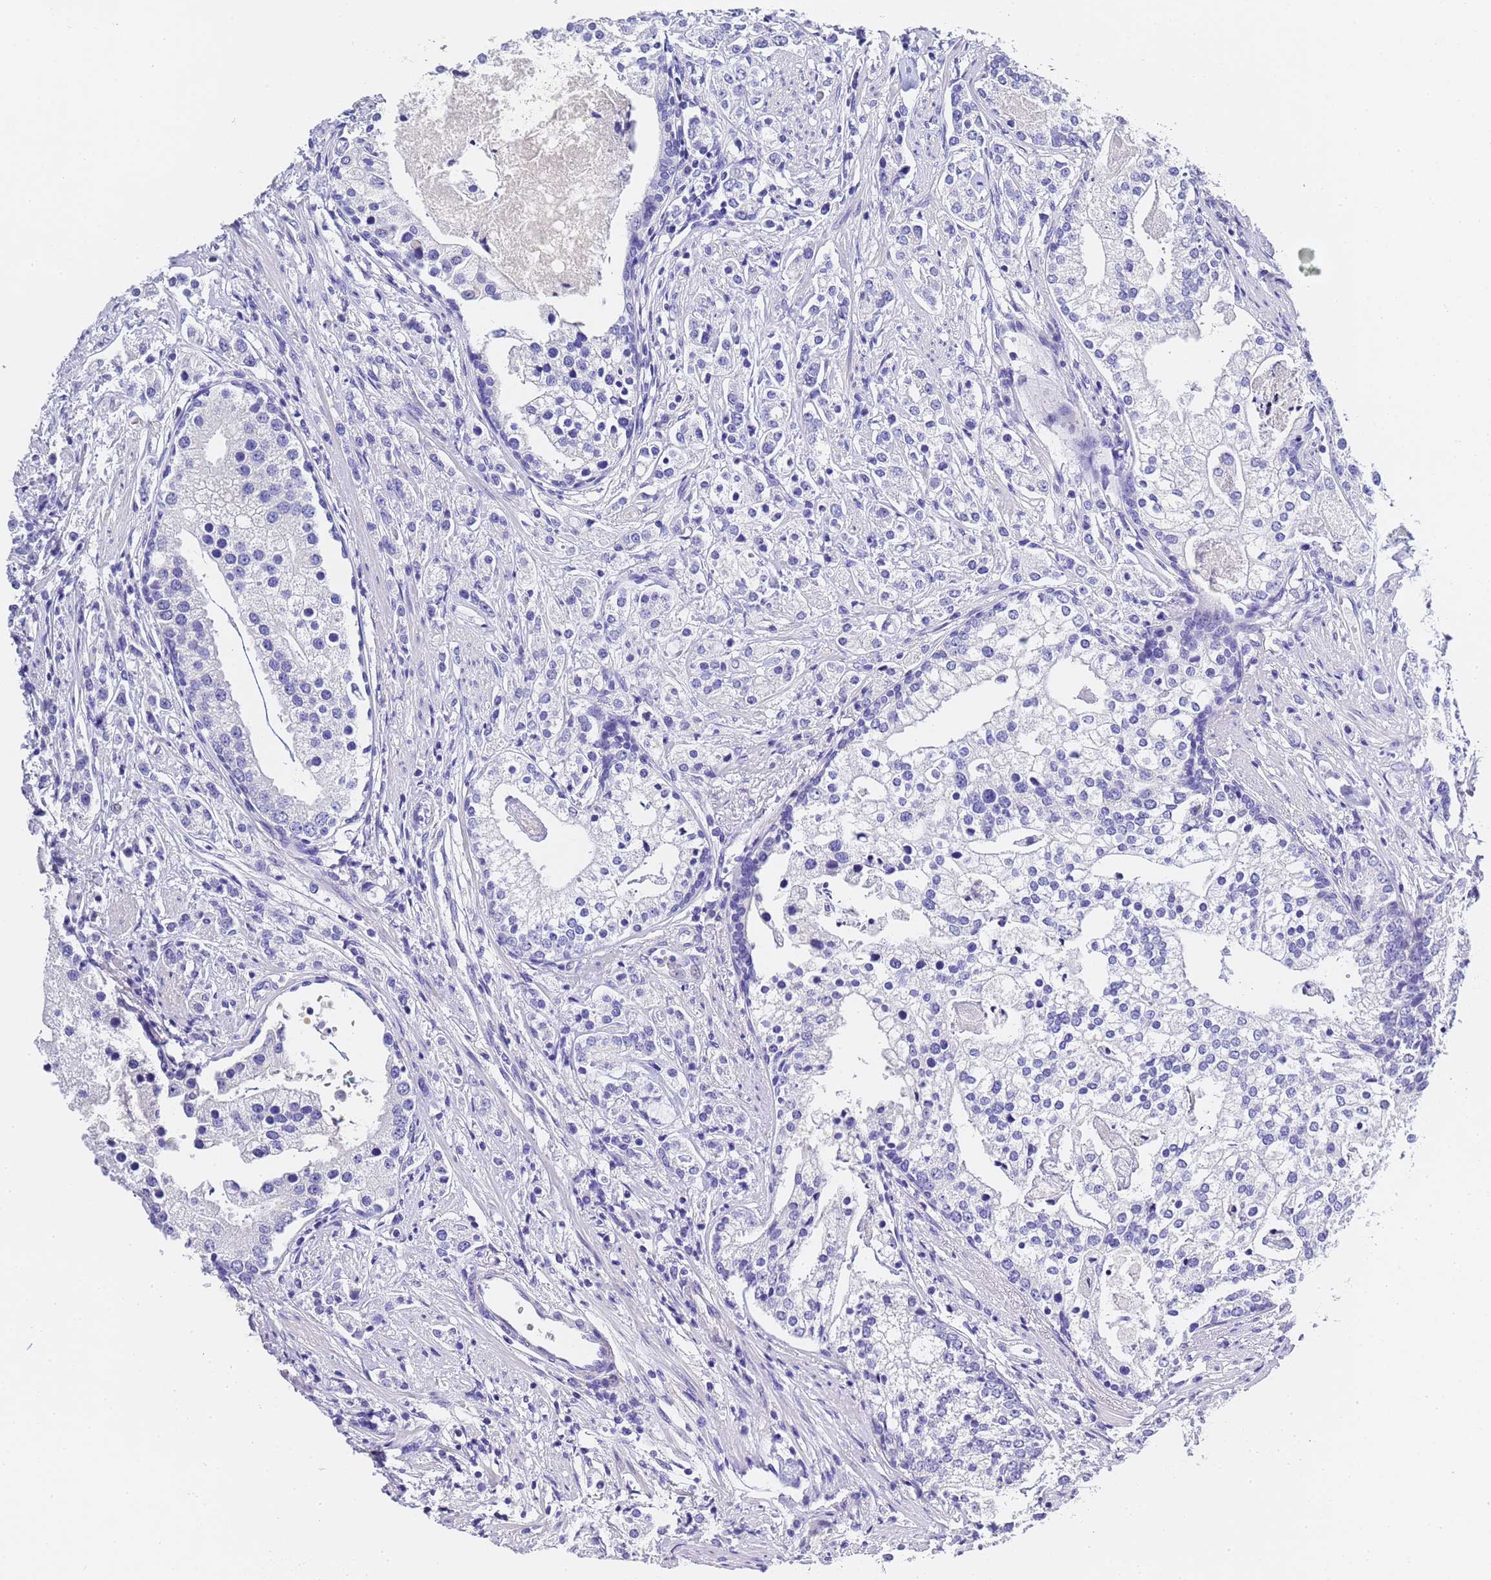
{"staining": {"intensity": "negative", "quantity": "none", "location": "none"}, "tissue": "prostate cancer", "cell_type": "Tumor cells", "image_type": "cancer", "snomed": [{"axis": "morphology", "description": "Adenocarcinoma, High grade"}, {"axis": "topography", "description": "Prostate"}], "caption": "This is an IHC micrograph of human prostate cancer (high-grade adenocarcinoma). There is no positivity in tumor cells.", "gene": "GABRA1", "patient": {"sex": "male", "age": 69}}